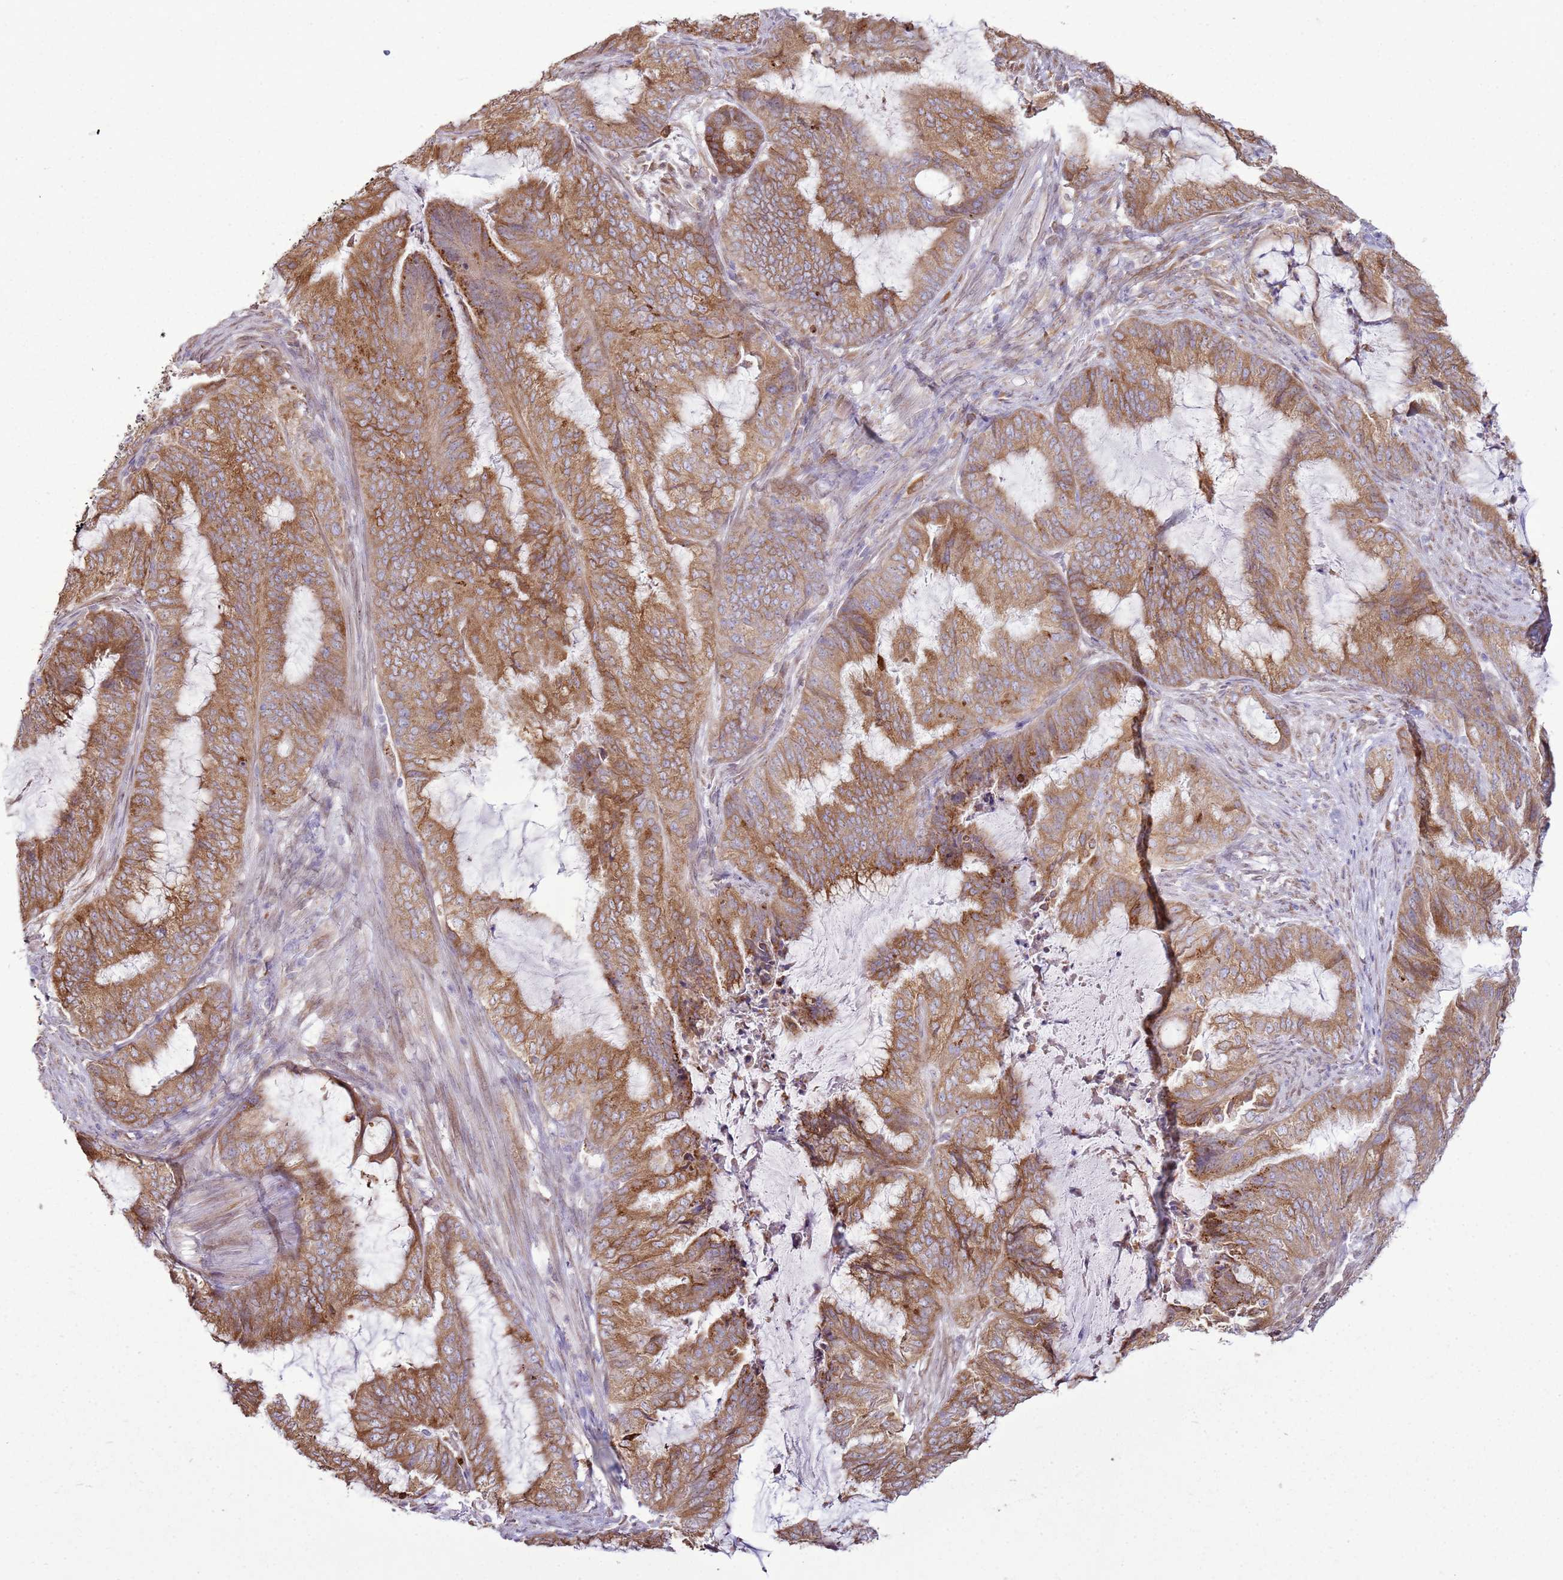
{"staining": {"intensity": "moderate", "quantity": ">75%", "location": "cytoplasmic/membranous"}, "tissue": "endometrial cancer", "cell_type": "Tumor cells", "image_type": "cancer", "snomed": [{"axis": "morphology", "description": "Adenocarcinoma, NOS"}, {"axis": "topography", "description": "Endometrium"}], "caption": "Human adenocarcinoma (endometrial) stained with a protein marker demonstrates moderate staining in tumor cells.", "gene": "TMED10", "patient": {"sex": "female", "age": 51}}